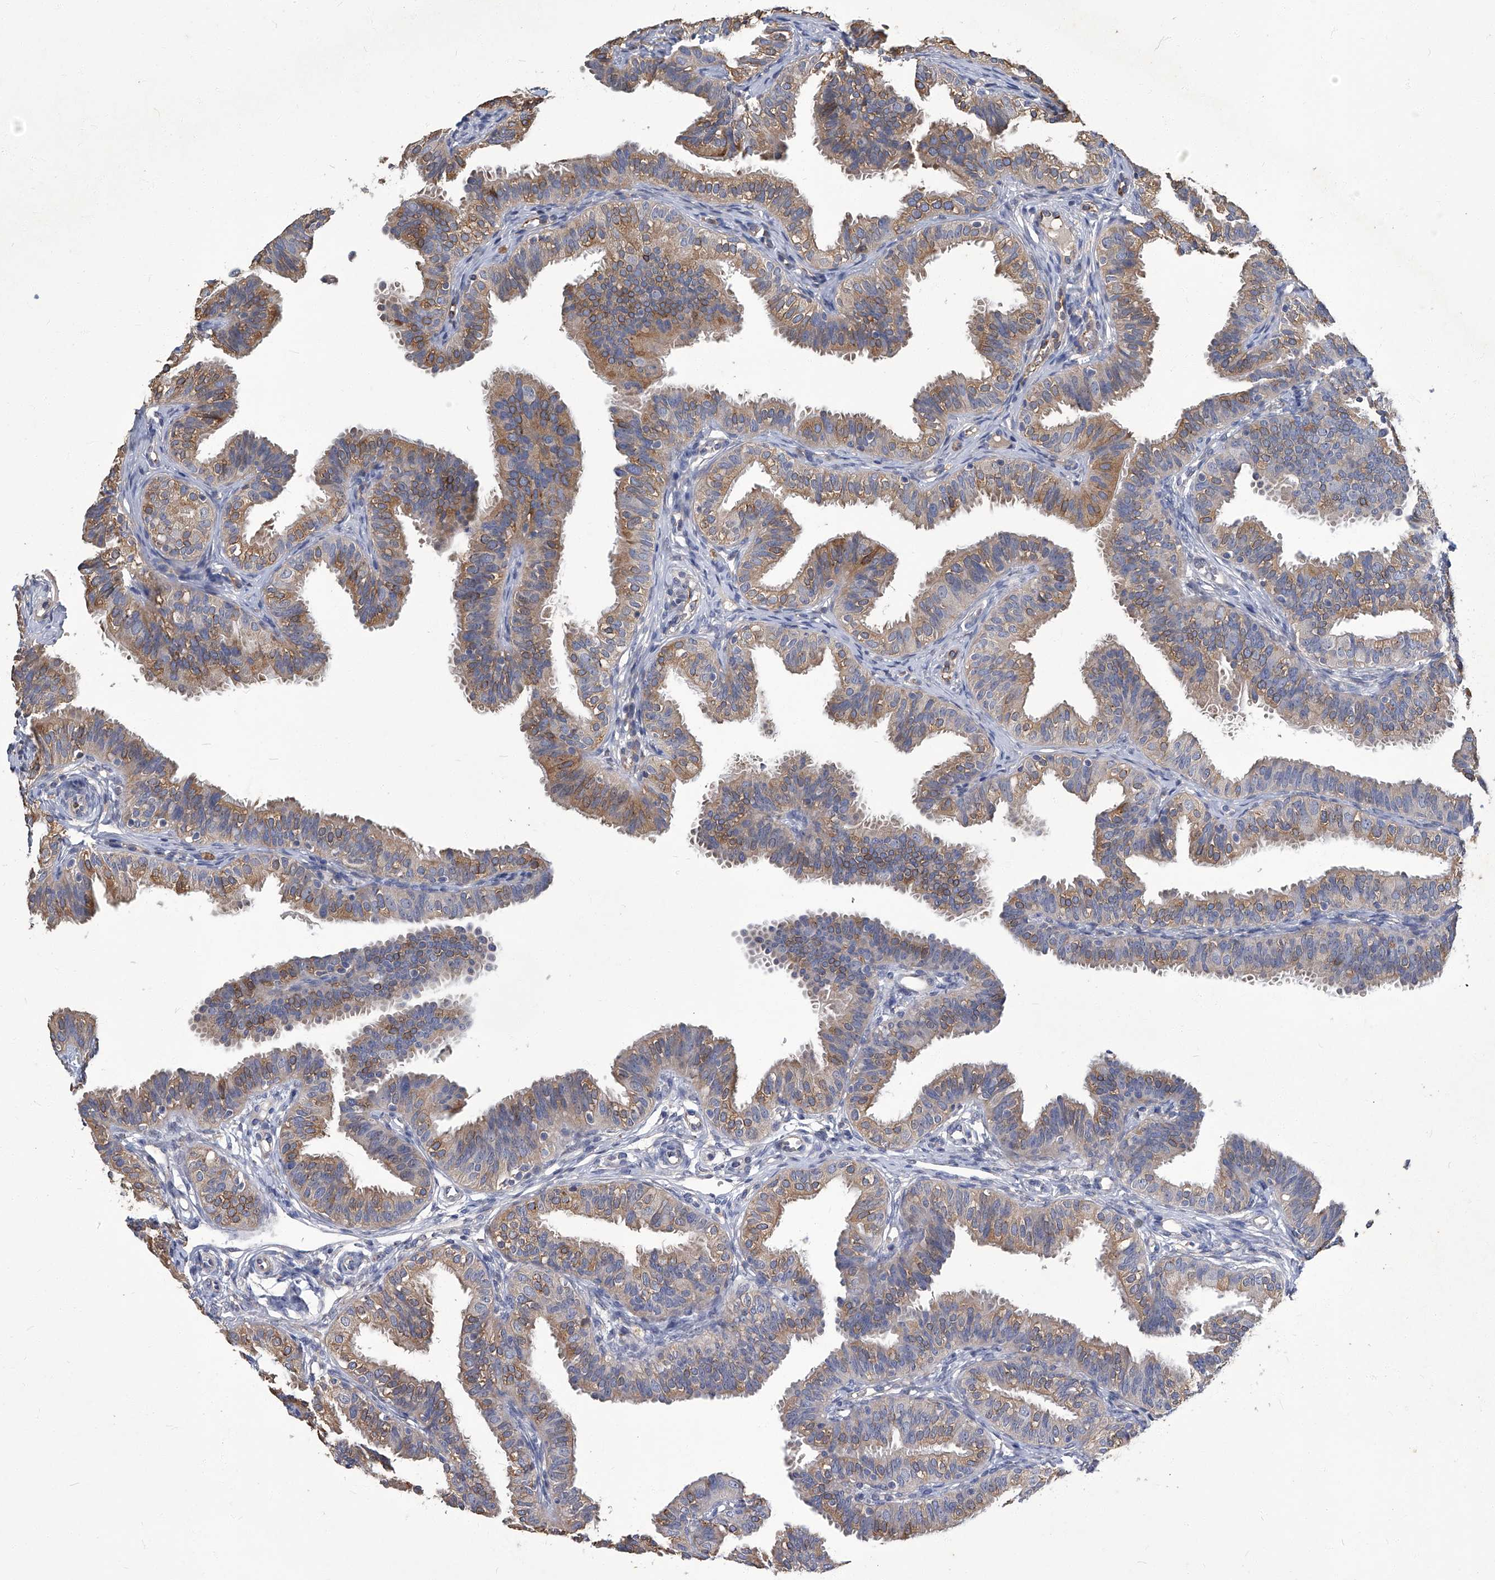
{"staining": {"intensity": "moderate", "quantity": "25%-75%", "location": "cytoplasmic/membranous"}, "tissue": "fallopian tube", "cell_type": "Glandular cells", "image_type": "normal", "snomed": [{"axis": "morphology", "description": "Normal tissue, NOS"}, {"axis": "topography", "description": "Fallopian tube"}], "caption": "Approximately 25%-75% of glandular cells in unremarkable fallopian tube reveal moderate cytoplasmic/membranous protein staining as visualized by brown immunohistochemical staining.", "gene": "TGFBR1", "patient": {"sex": "female", "age": 35}}